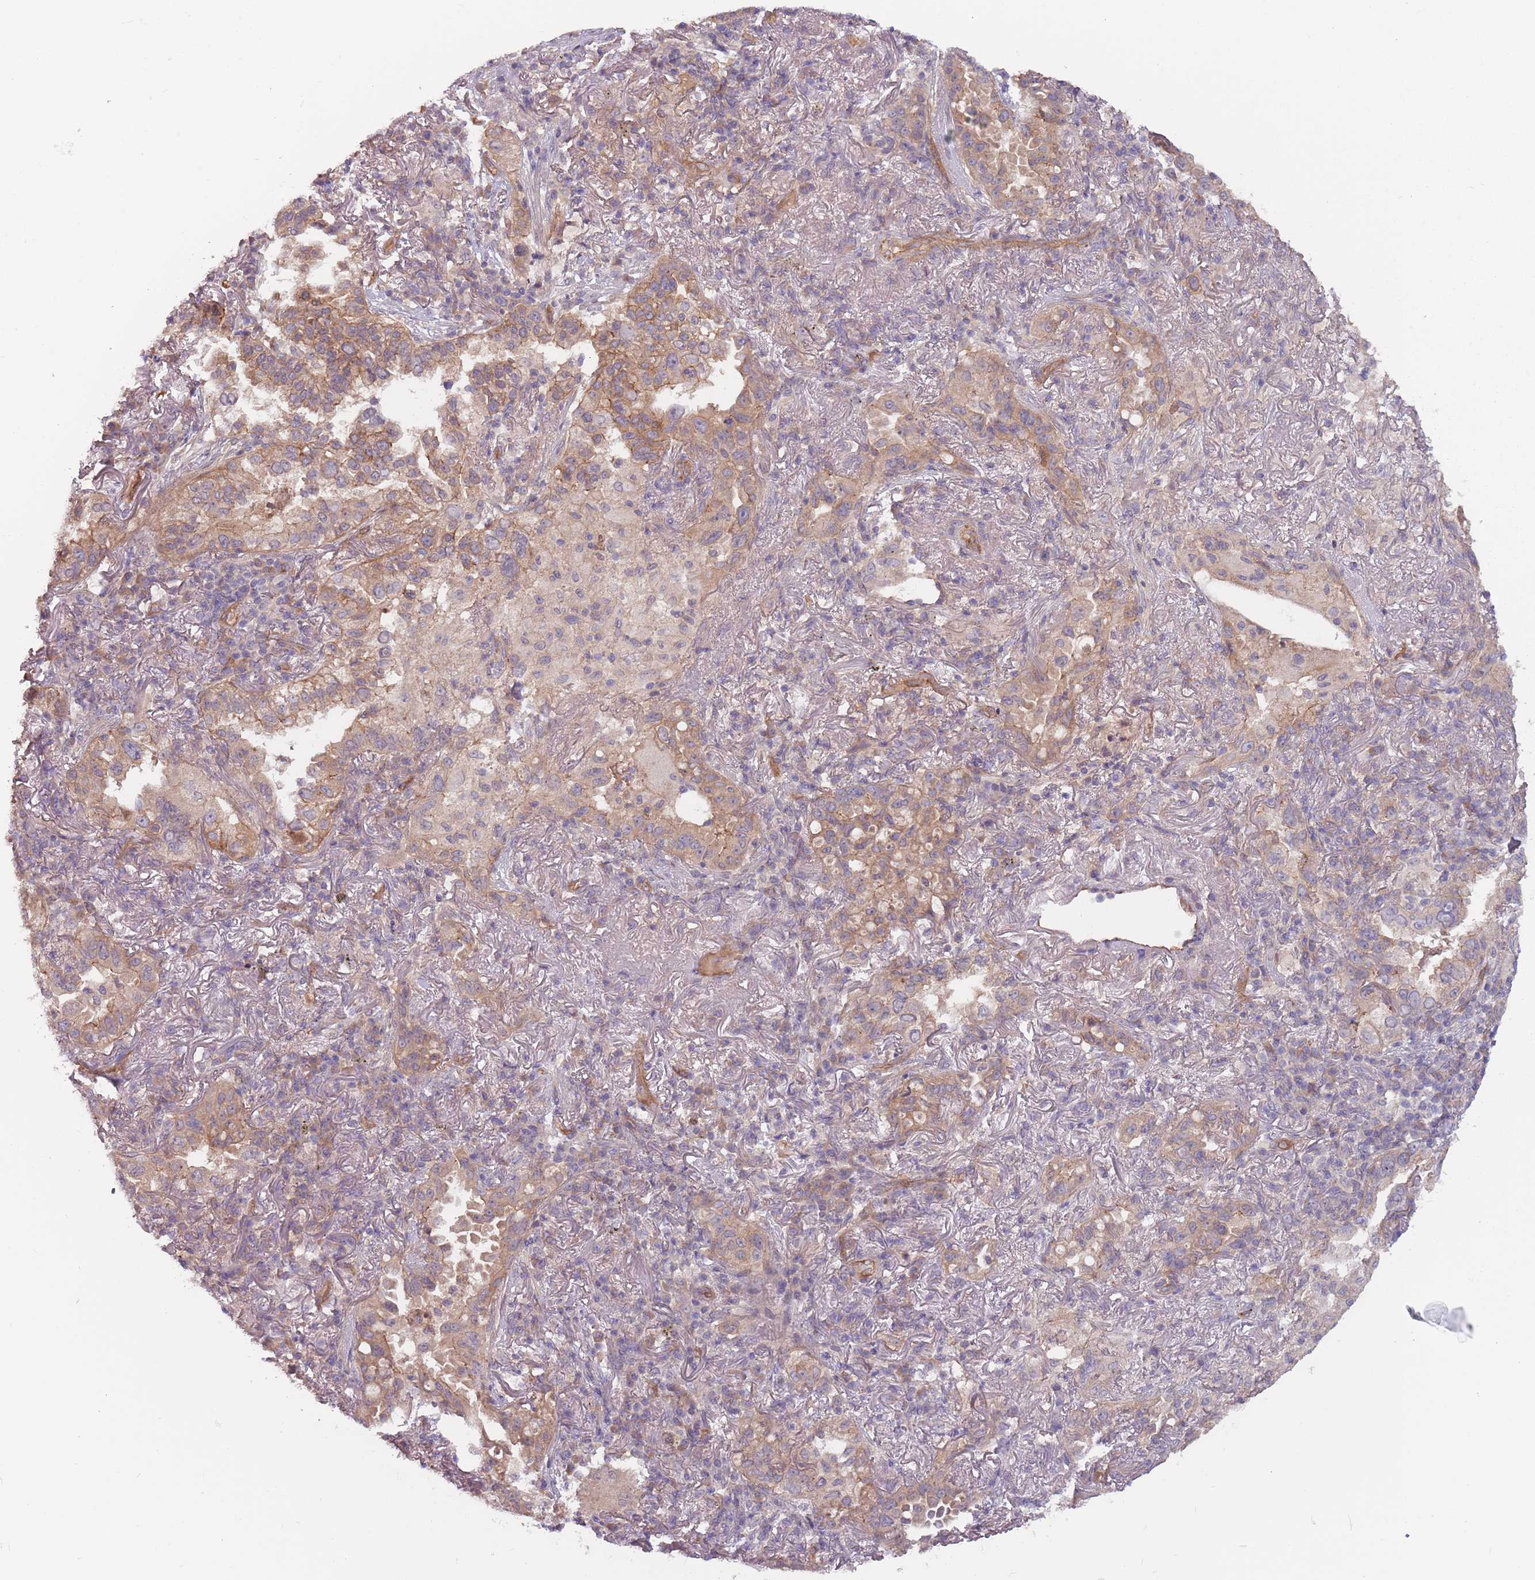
{"staining": {"intensity": "moderate", "quantity": ">75%", "location": "cytoplasmic/membranous"}, "tissue": "lung cancer", "cell_type": "Tumor cells", "image_type": "cancer", "snomed": [{"axis": "morphology", "description": "Adenocarcinoma, NOS"}, {"axis": "topography", "description": "Lung"}], "caption": "This image exhibits immunohistochemistry (IHC) staining of adenocarcinoma (lung), with medium moderate cytoplasmic/membranous staining in about >75% of tumor cells.", "gene": "SAV1", "patient": {"sex": "female", "age": 69}}